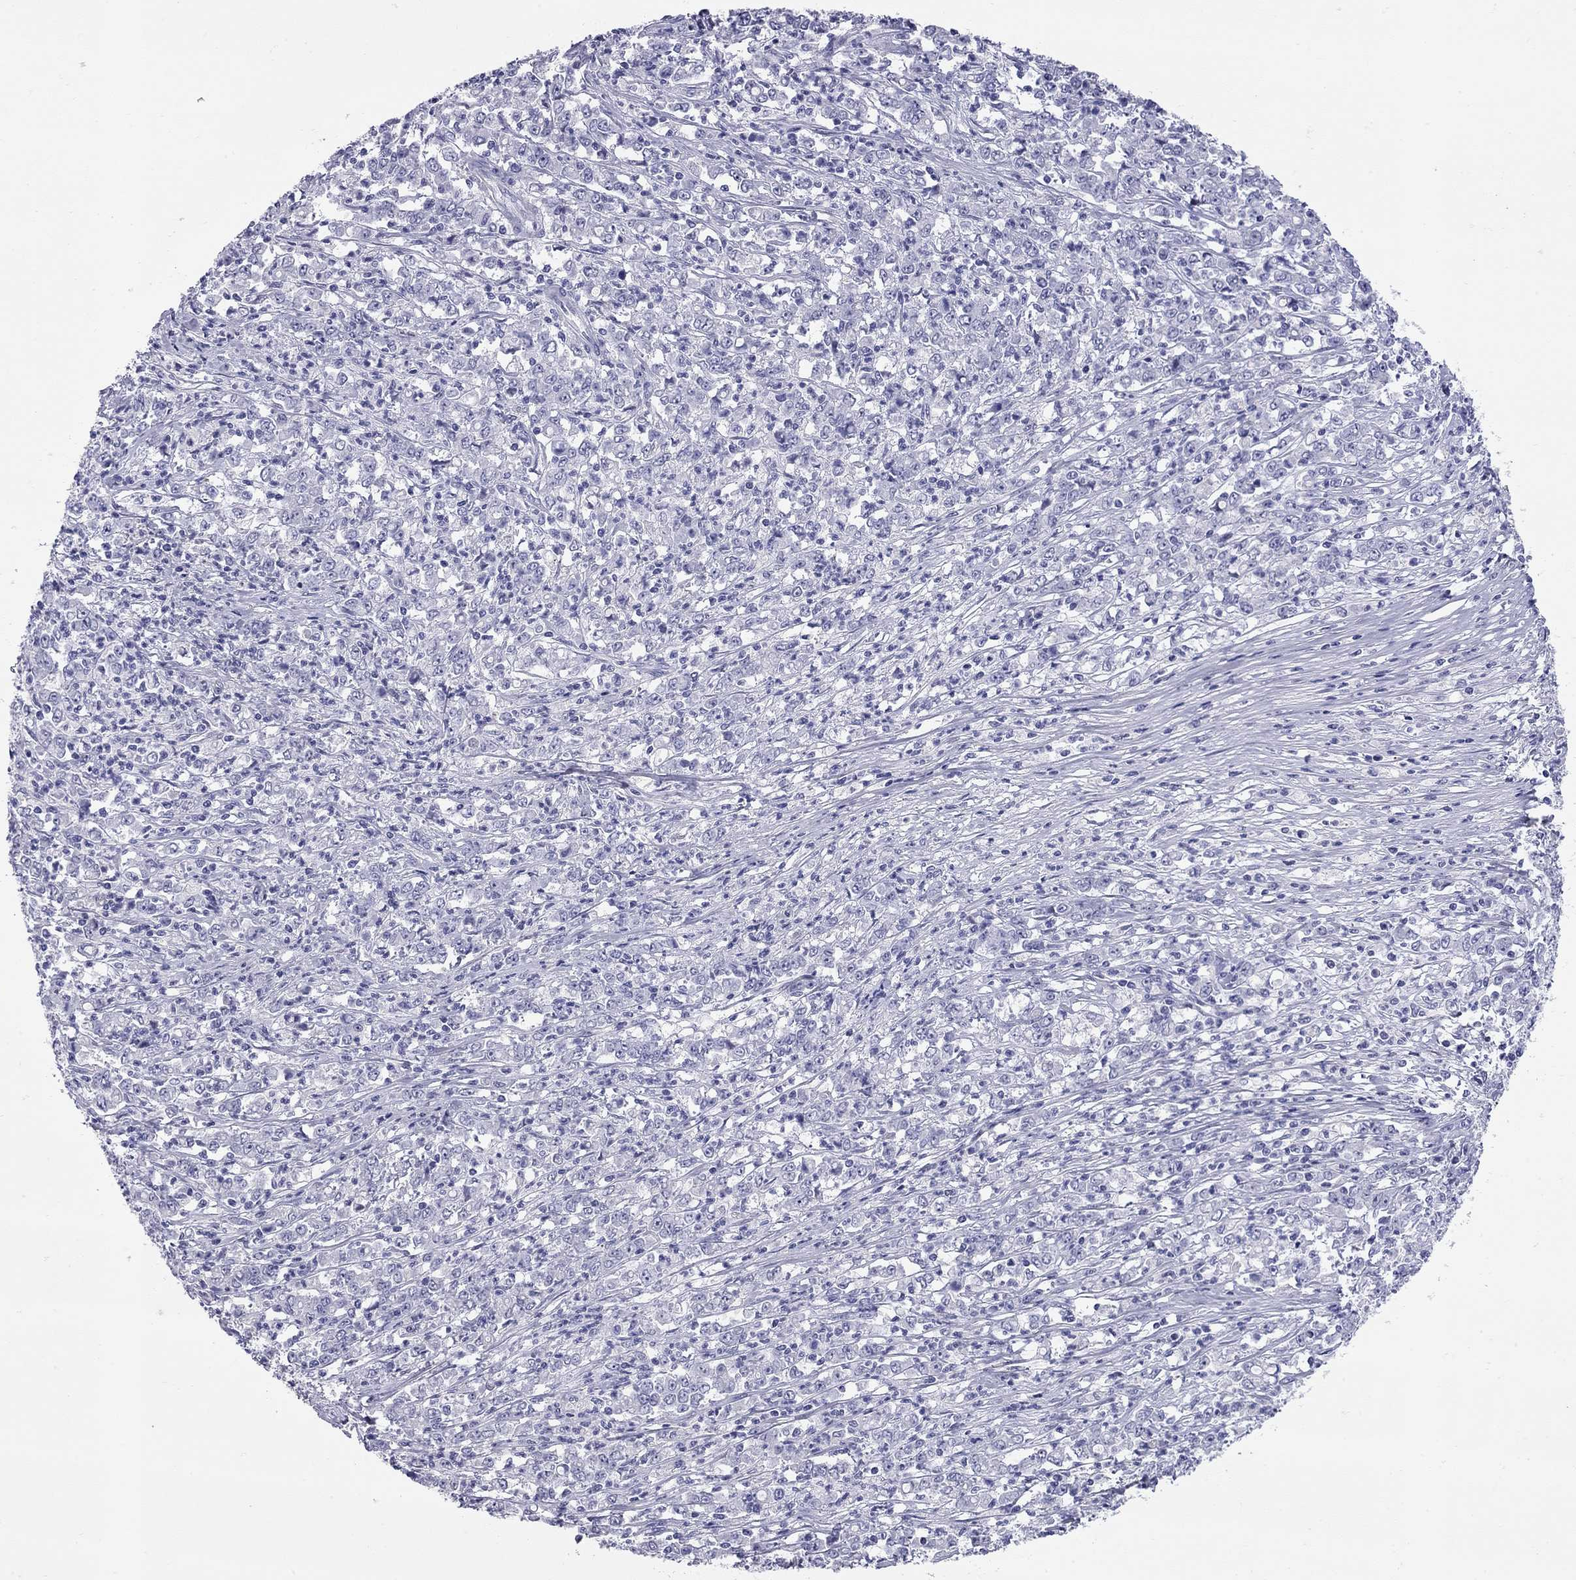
{"staining": {"intensity": "negative", "quantity": "none", "location": "none"}, "tissue": "stomach cancer", "cell_type": "Tumor cells", "image_type": "cancer", "snomed": [{"axis": "morphology", "description": "Adenocarcinoma, NOS"}, {"axis": "topography", "description": "Stomach, lower"}], "caption": "High magnification brightfield microscopy of stomach cancer stained with DAB (brown) and counterstained with hematoxylin (blue): tumor cells show no significant positivity.", "gene": "C8orf88", "patient": {"sex": "female", "age": 71}}